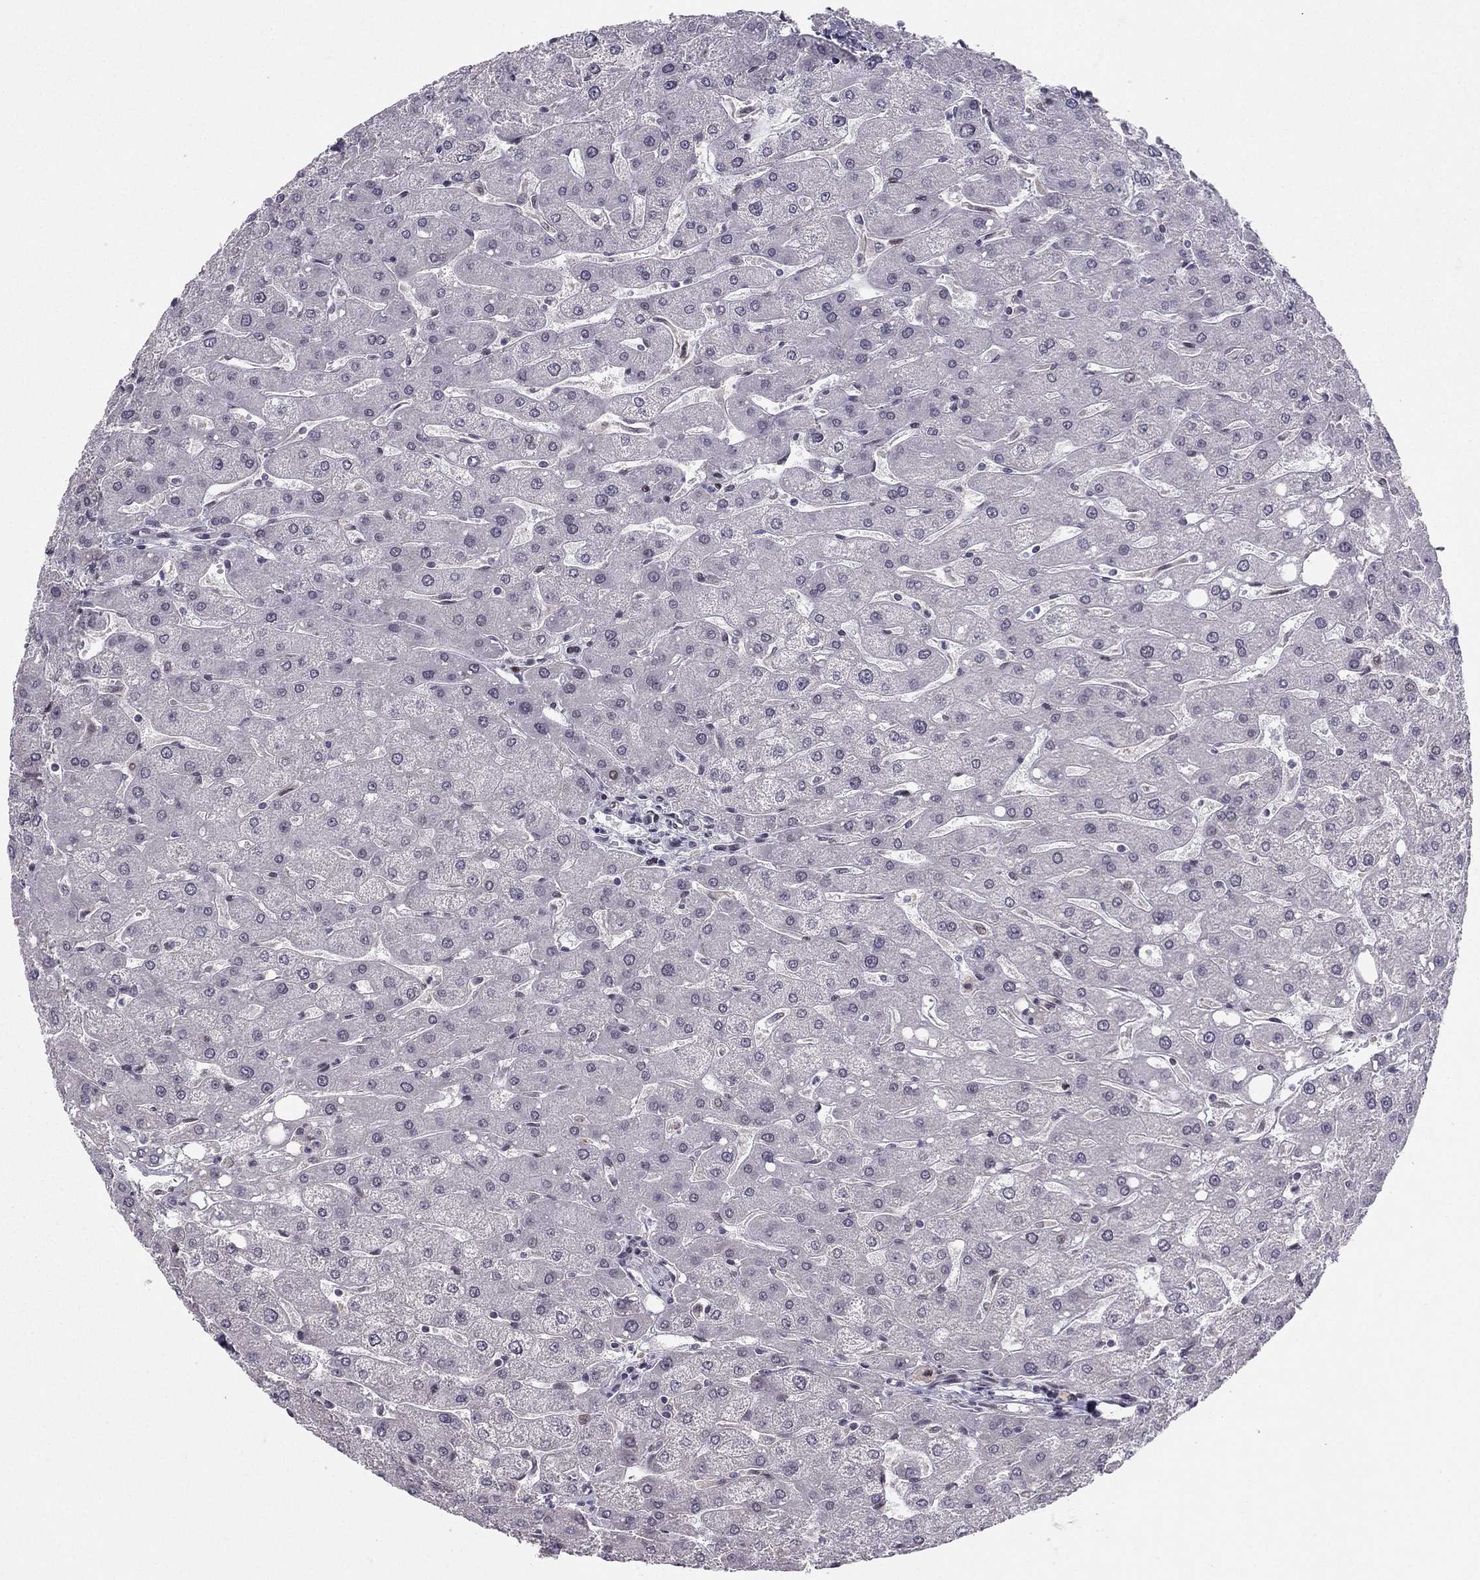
{"staining": {"intensity": "negative", "quantity": "none", "location": "none"}, "tissue": "liver", "cell_type": "Cholangiocytes", "image_type": "normal", "snomed": [{"axis": "morphology", "description": "Normal tissue, NOS"}, {"axis": "topography", "description": "Liver"}], "caption": "Photomicrograph shows no significant protein expression in cholangiocytes of normal liver. (DAB (3,3'-diaminobenzidine) immunohistochemistry (IHC) visualized using brightfield microscopy, high magnification).", "gene": "RPRD2", "patient": {"sex": "male", "age": 67}}